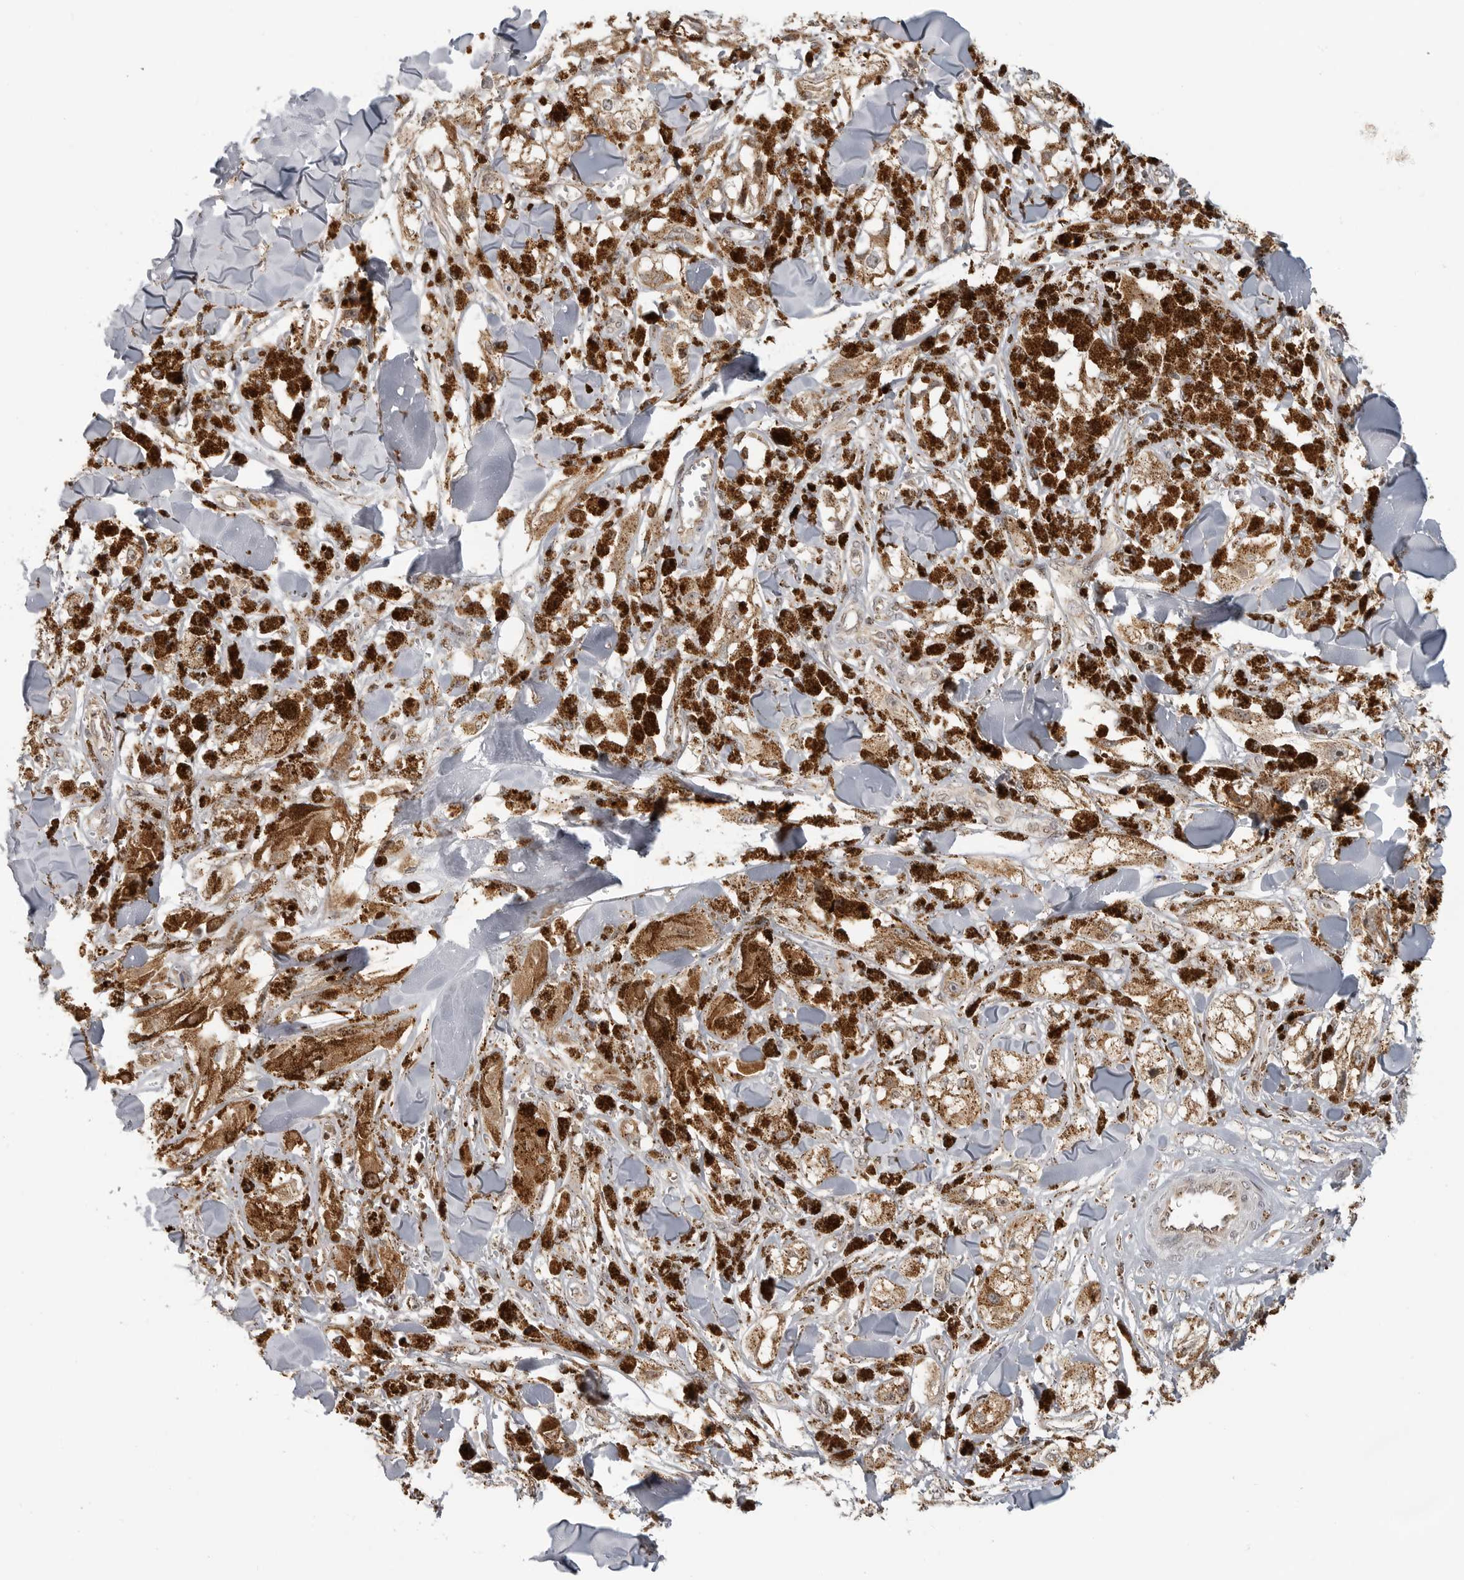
{"staining": {"intensity": "moderate", "quantity": ">75%", "location": "cytoplasmic/membranous"}, "tissue": "melanoma", "cell_type": "Tumor cells", "image_type": "cancer", "snomed": [{"axis": "morphology", "description": "Malignant melanoma, NOS"}, {"axis": "topography", "description": "Skin"}], "caption": "Tumor cells demonstrate medium levels of moderate cytoplasmic/membranous staining in about >75% of cells in human melanoma. The staining was performed using DAB, with brown indicating positive protein expression. Nuclei are stained blue with hematoxylin.", "gene": "COPA", "patient": {"sex": "male", "age": 88}}